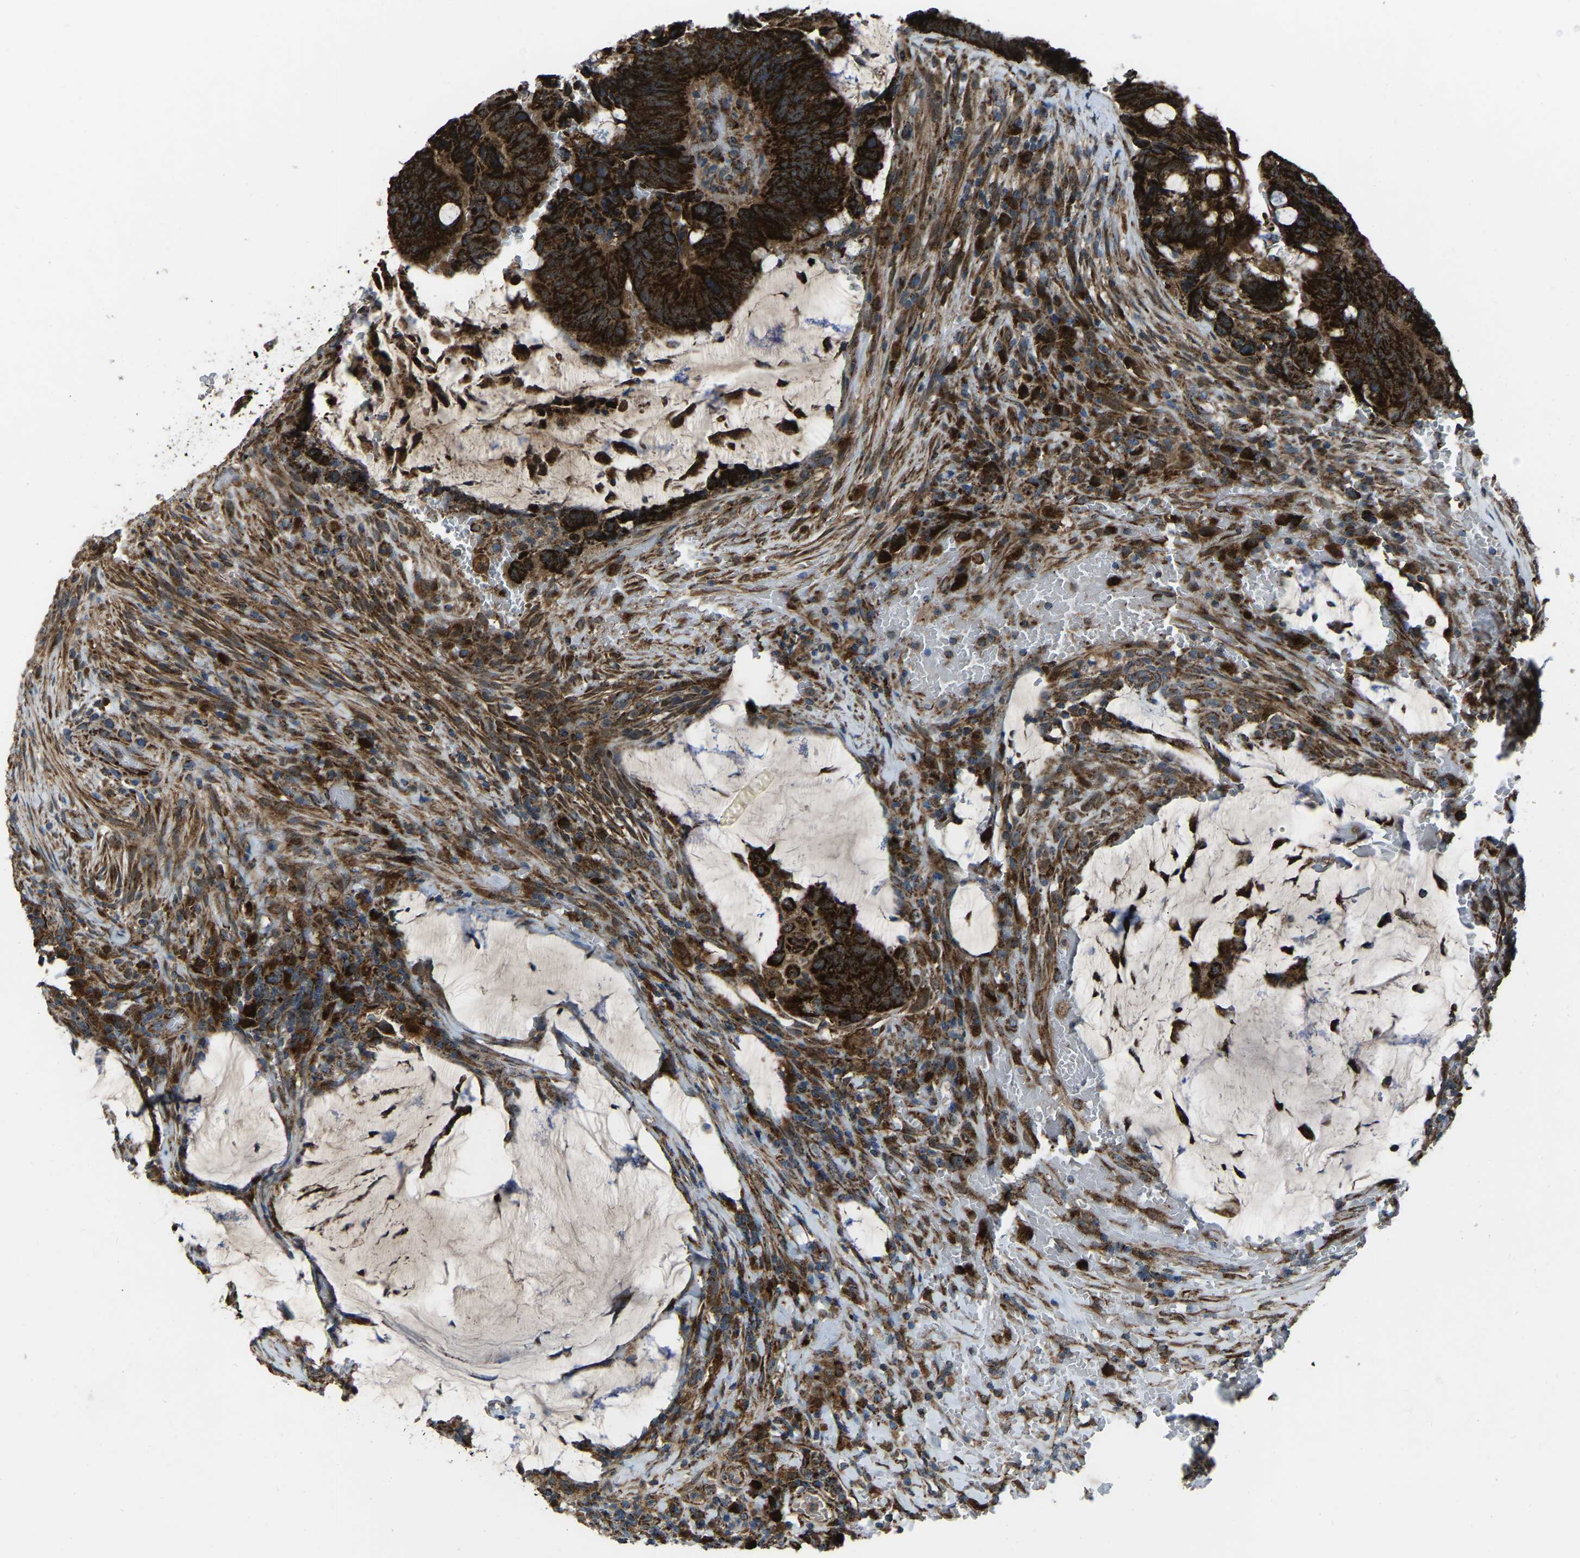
{"staining": {"intensity": "strong", "quantity": ">75%", "location": "cytoplasmic/membranous"}, "tissue": "colorectal cancer", "cell_type": "Tumor cells", "image_type": "cancer", "snomed": [{"axis": "morphology", "description": "Normal tissue, NOS"}, {"axis": "morphology", "description": "Adenocarcinoma, NOS"}, {"axis": "topography", "description": "Rectum"}, {"axis": "topography", "description": "Peripheral nerve tissue"}], "caption": "IHC micrograph of neoplastic tissue: colorectal cancer (adenocarcinoma) stained using IHC reveals high levels of strong protein expression localized specifically in the cytoplasmic/membranous of tumor cells, appearing as a cytoplasmic/membranous brown color.", "gene": "AKR1A1", "patient": {"sex": "male", "age": 92}}